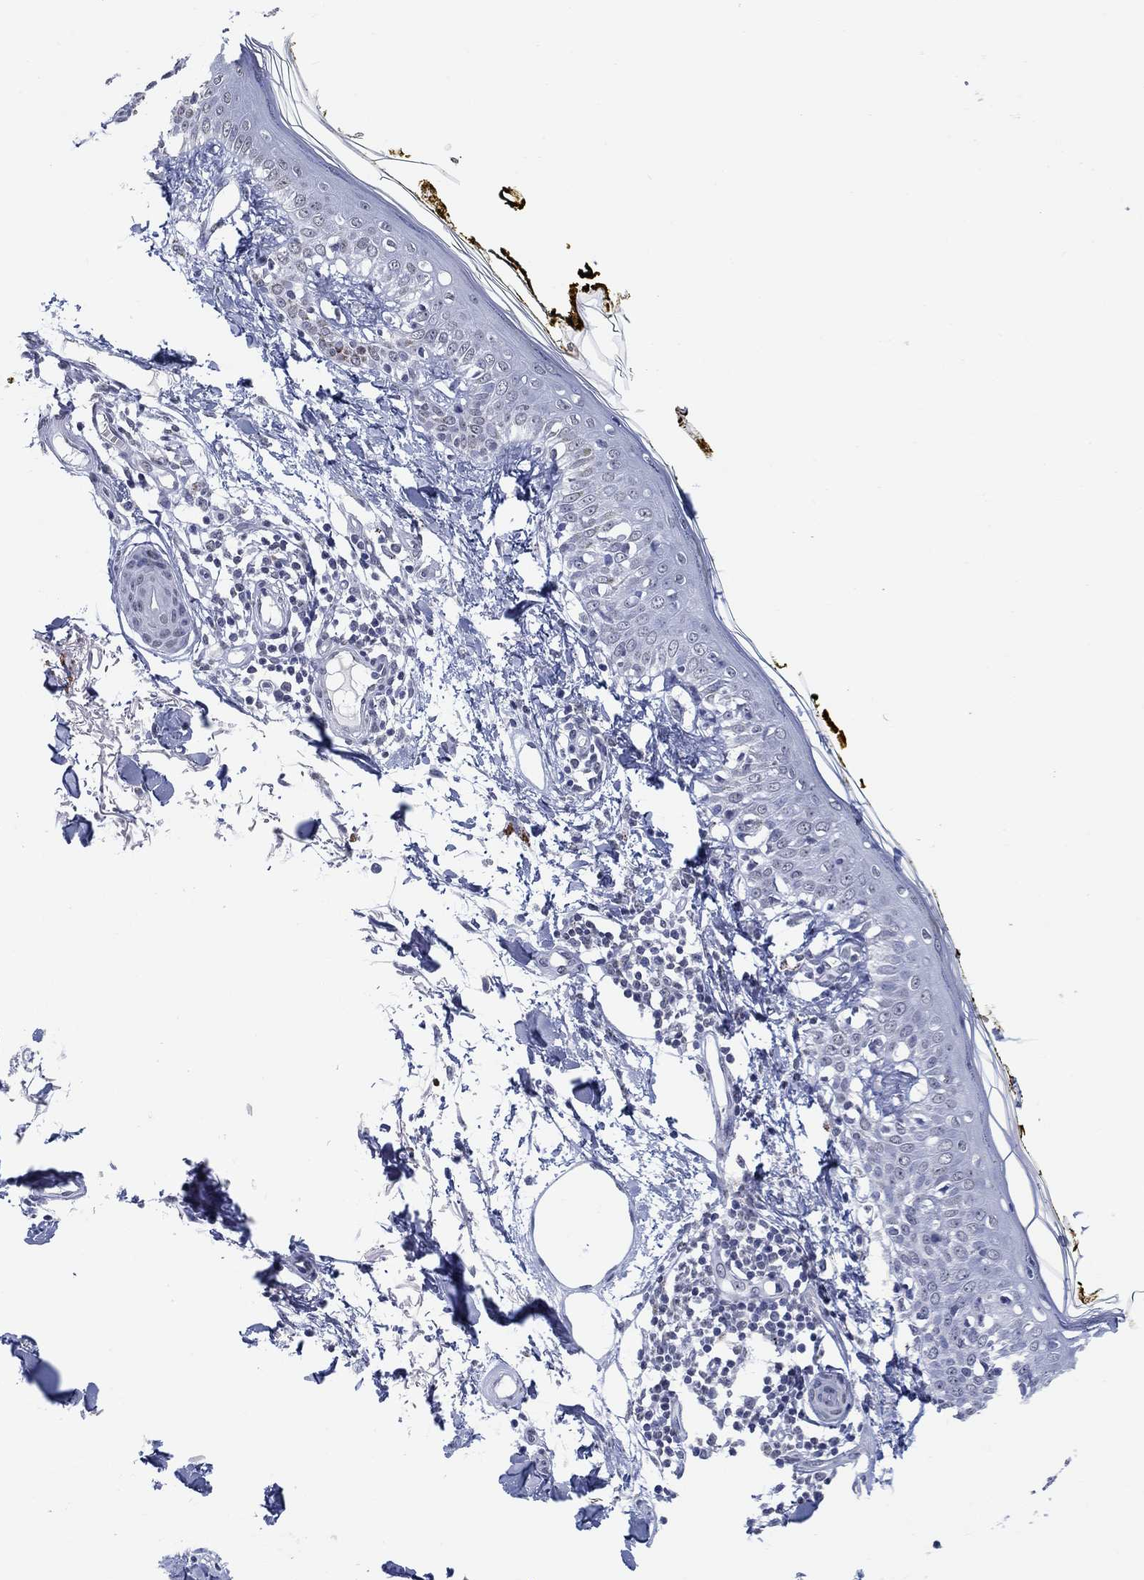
{"staining": {"intensity": "negative", "quantity": "none", "location": "none"}, "tissue": "skin", "cell_type": "Fibroblasts", "image_type": "normal", "snomed": [{"axis": "morphology", "description": "Normal tissue, NOS"}, {"axis": "topography", "description": "Skin"}], "caption": "The immunohistochemistry (IHC) photomicrograph has no significant positivity in fibroblasts of skin.", "gene": "OTUB2", "patient": {"sex": "male", "age": 76}}